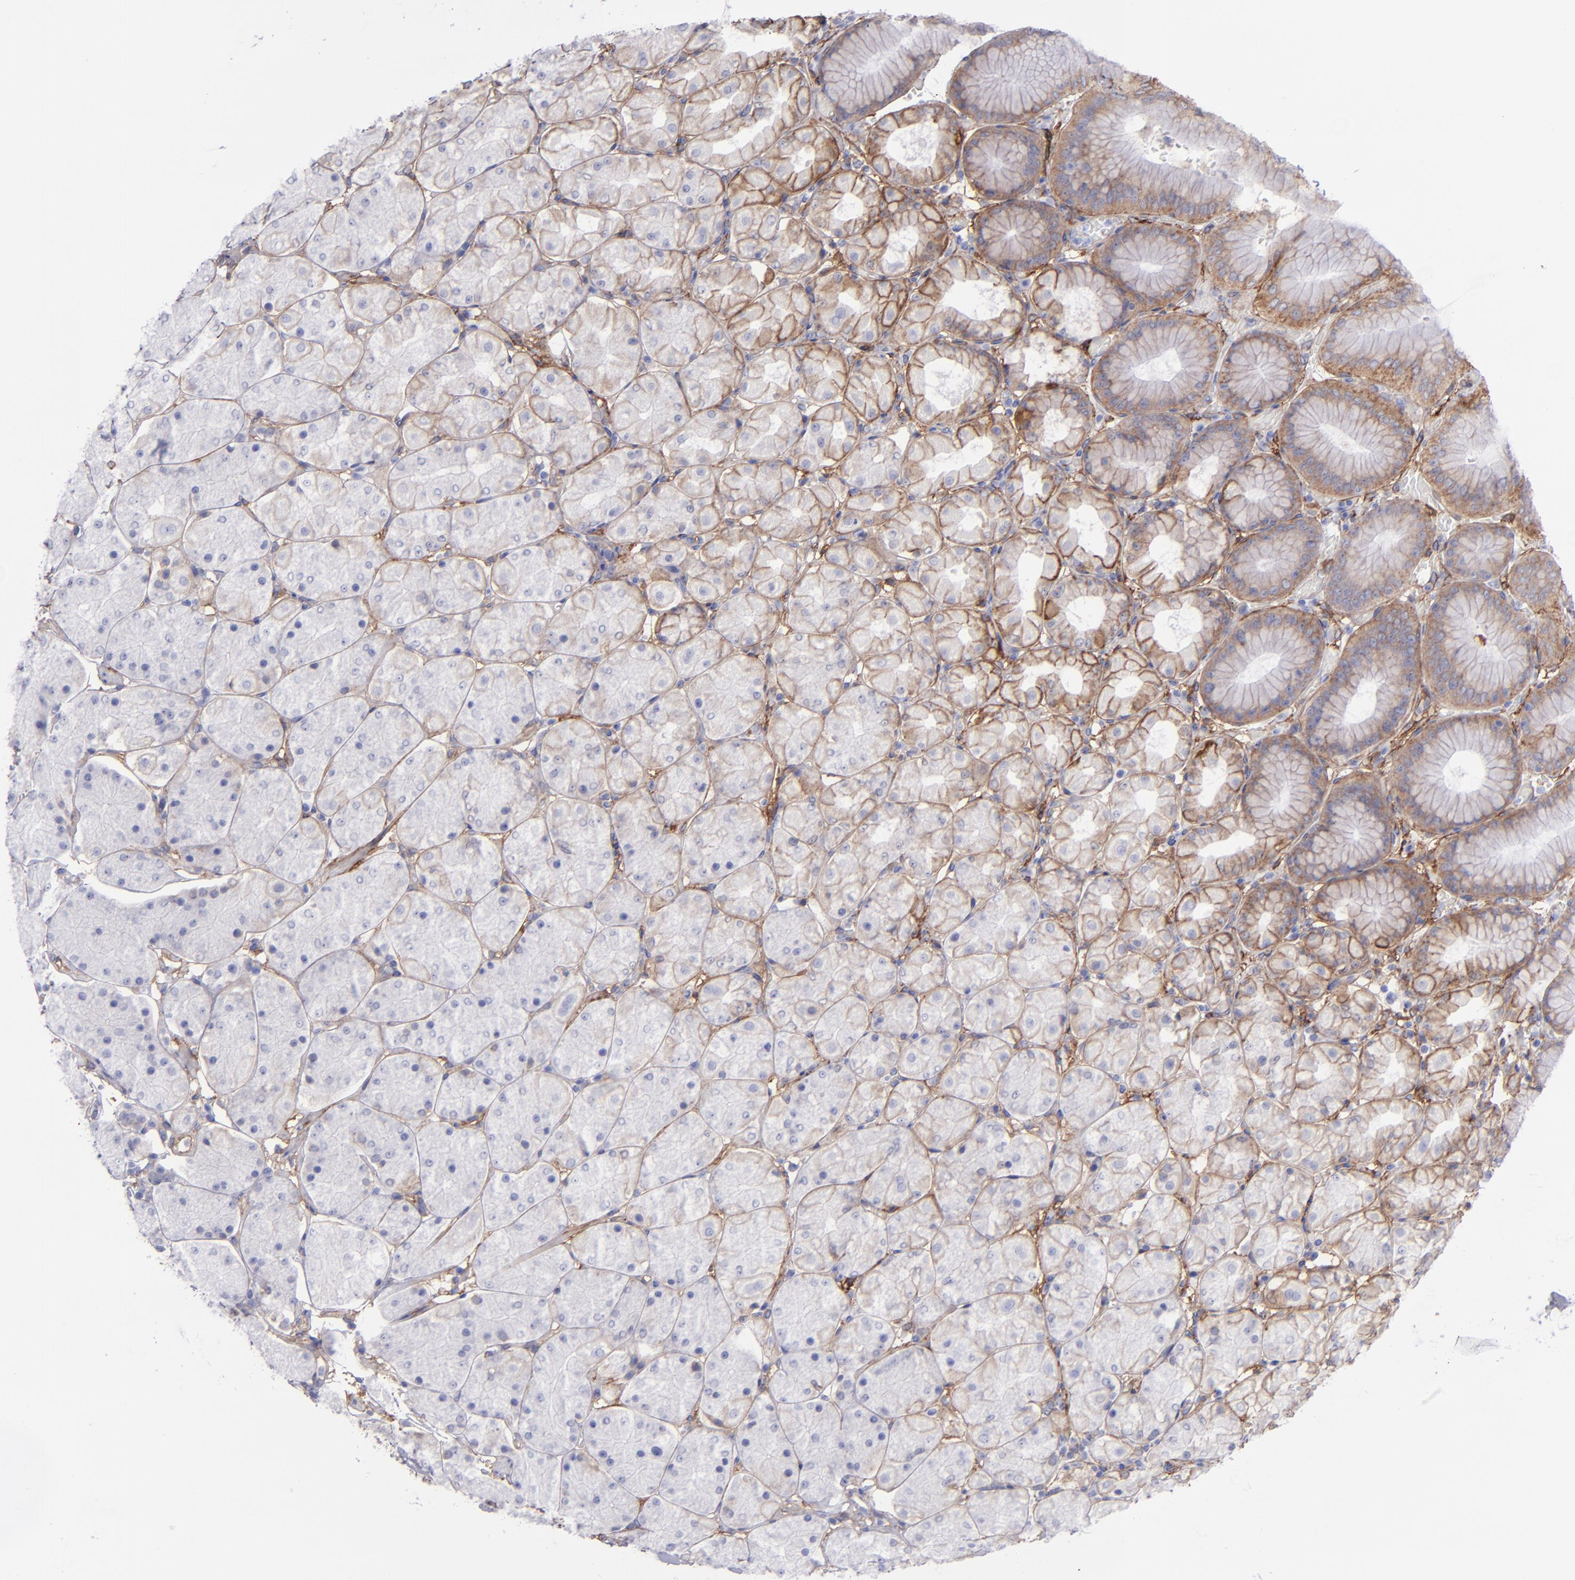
{"staining": {"intensity": "moderate", "quantity": "25%-75%", "location": "cytoplasmic/membranous"}, "tissue": "stomach", "cell_type": "Glandular cells", "image_type": "normal", "snomed": [{"axis": "morphology", "description": "Normal tissue, NOS"}, {"axis": "topography", "description": "Stomach, upper"}, {"axis": "topography", "description": "Stomach"}], "caption": "Protein expression analysis of unremarkable human stomach reveals moderate cytoplasmic/membranous expression in about 25%-75% of glandular cells. (Brightfield microscopy of DAB IHC at high magnification).", "gene": "ITGAV", "patient": {"sex": "male", "age": 76}}